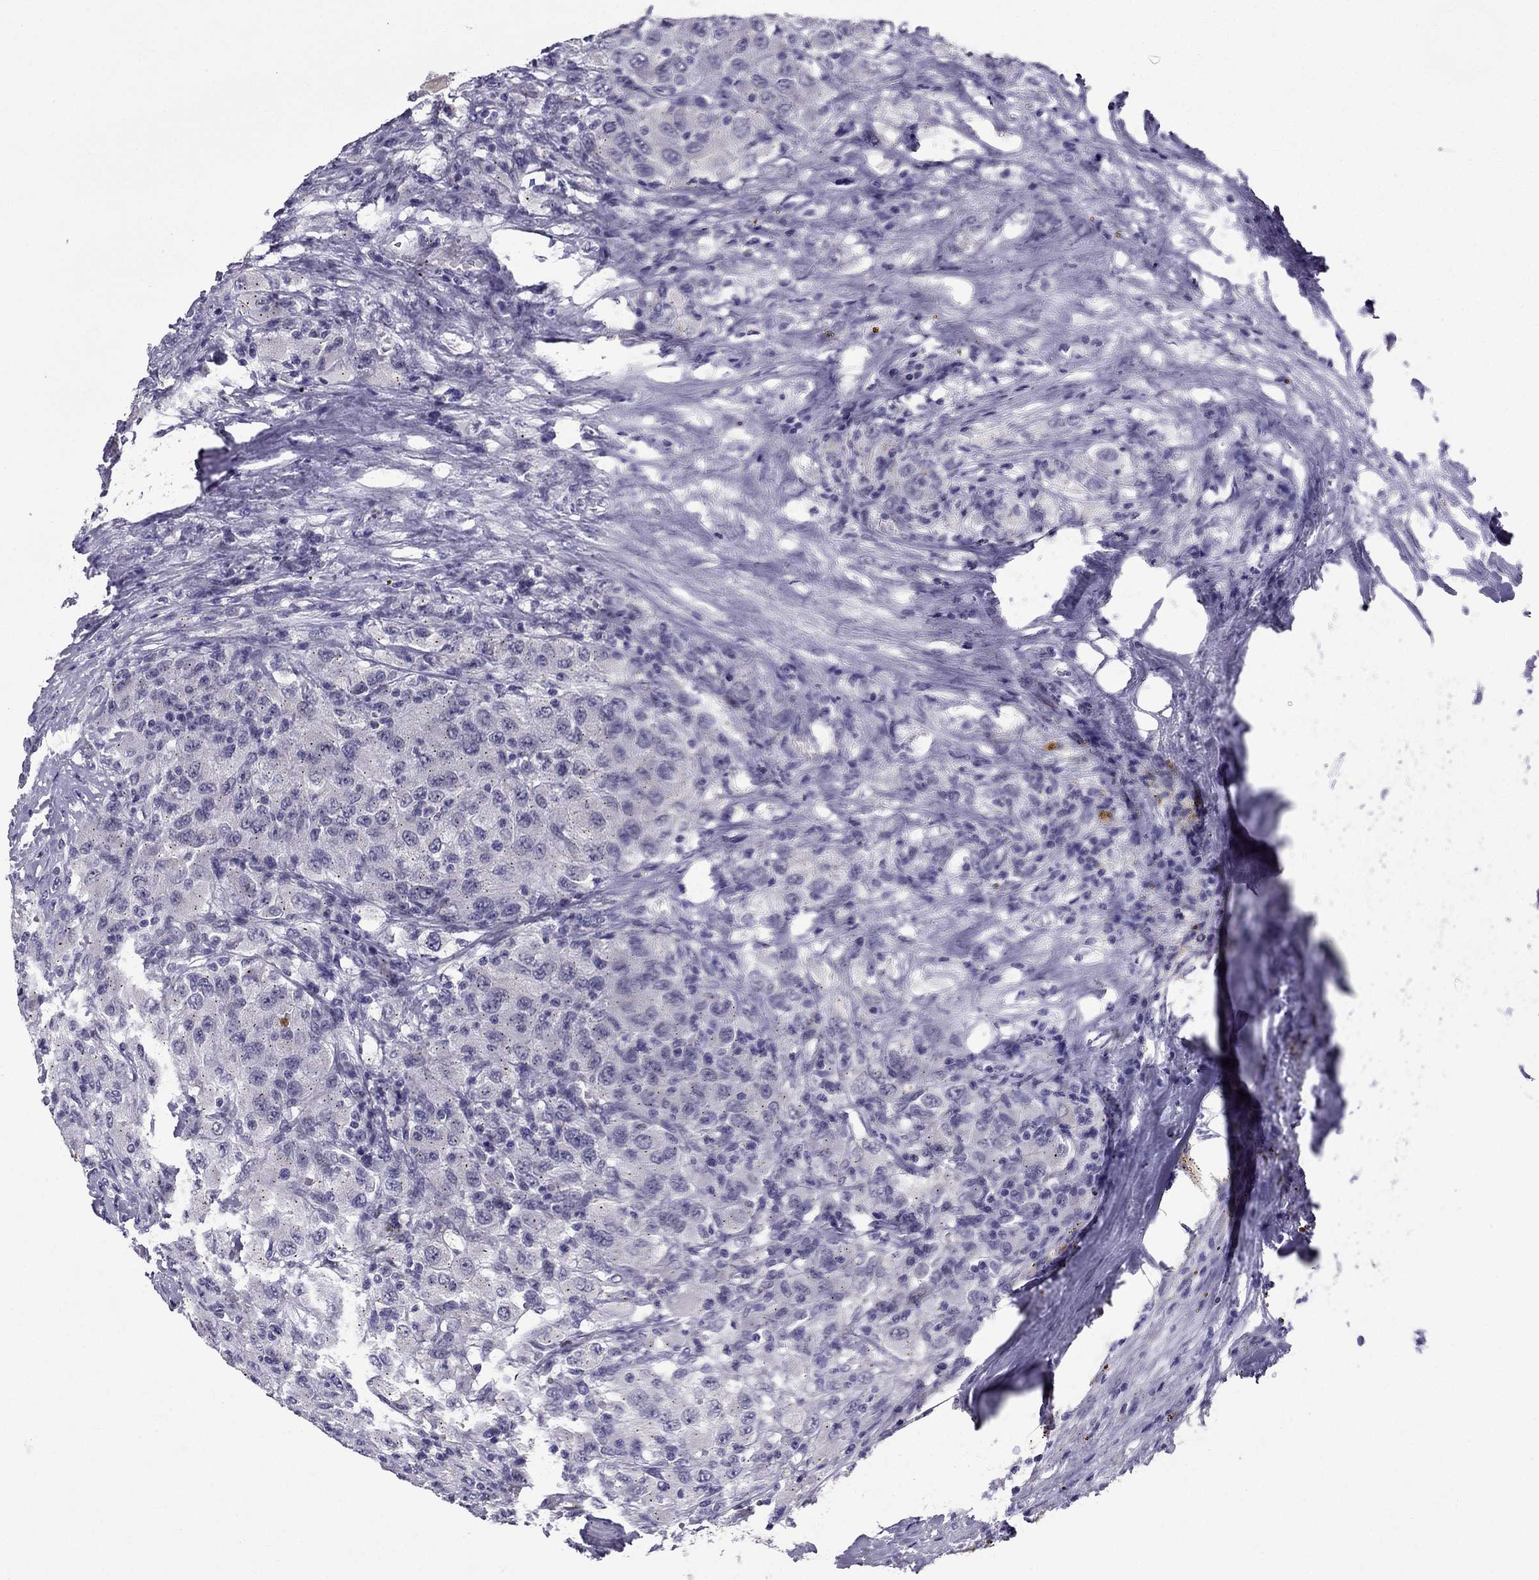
{"staining": {"intensity": "negative", "quantity": "none", "location": "none"}, "tissue": "renal cancer", "cell_type": "Tumor cells", "image_type": "cancer", "snomed": [{"axis": "morphology", "description": "Adenocarcinoma, NOS"}, {"axis": "topography", "description": "Kidney"}], "caption": "Tumor cells are negative for brown protein staining in renal adenocarcinoma.", "gene": "MYBPH", "patient": {"sex": "female", "age": 67}}